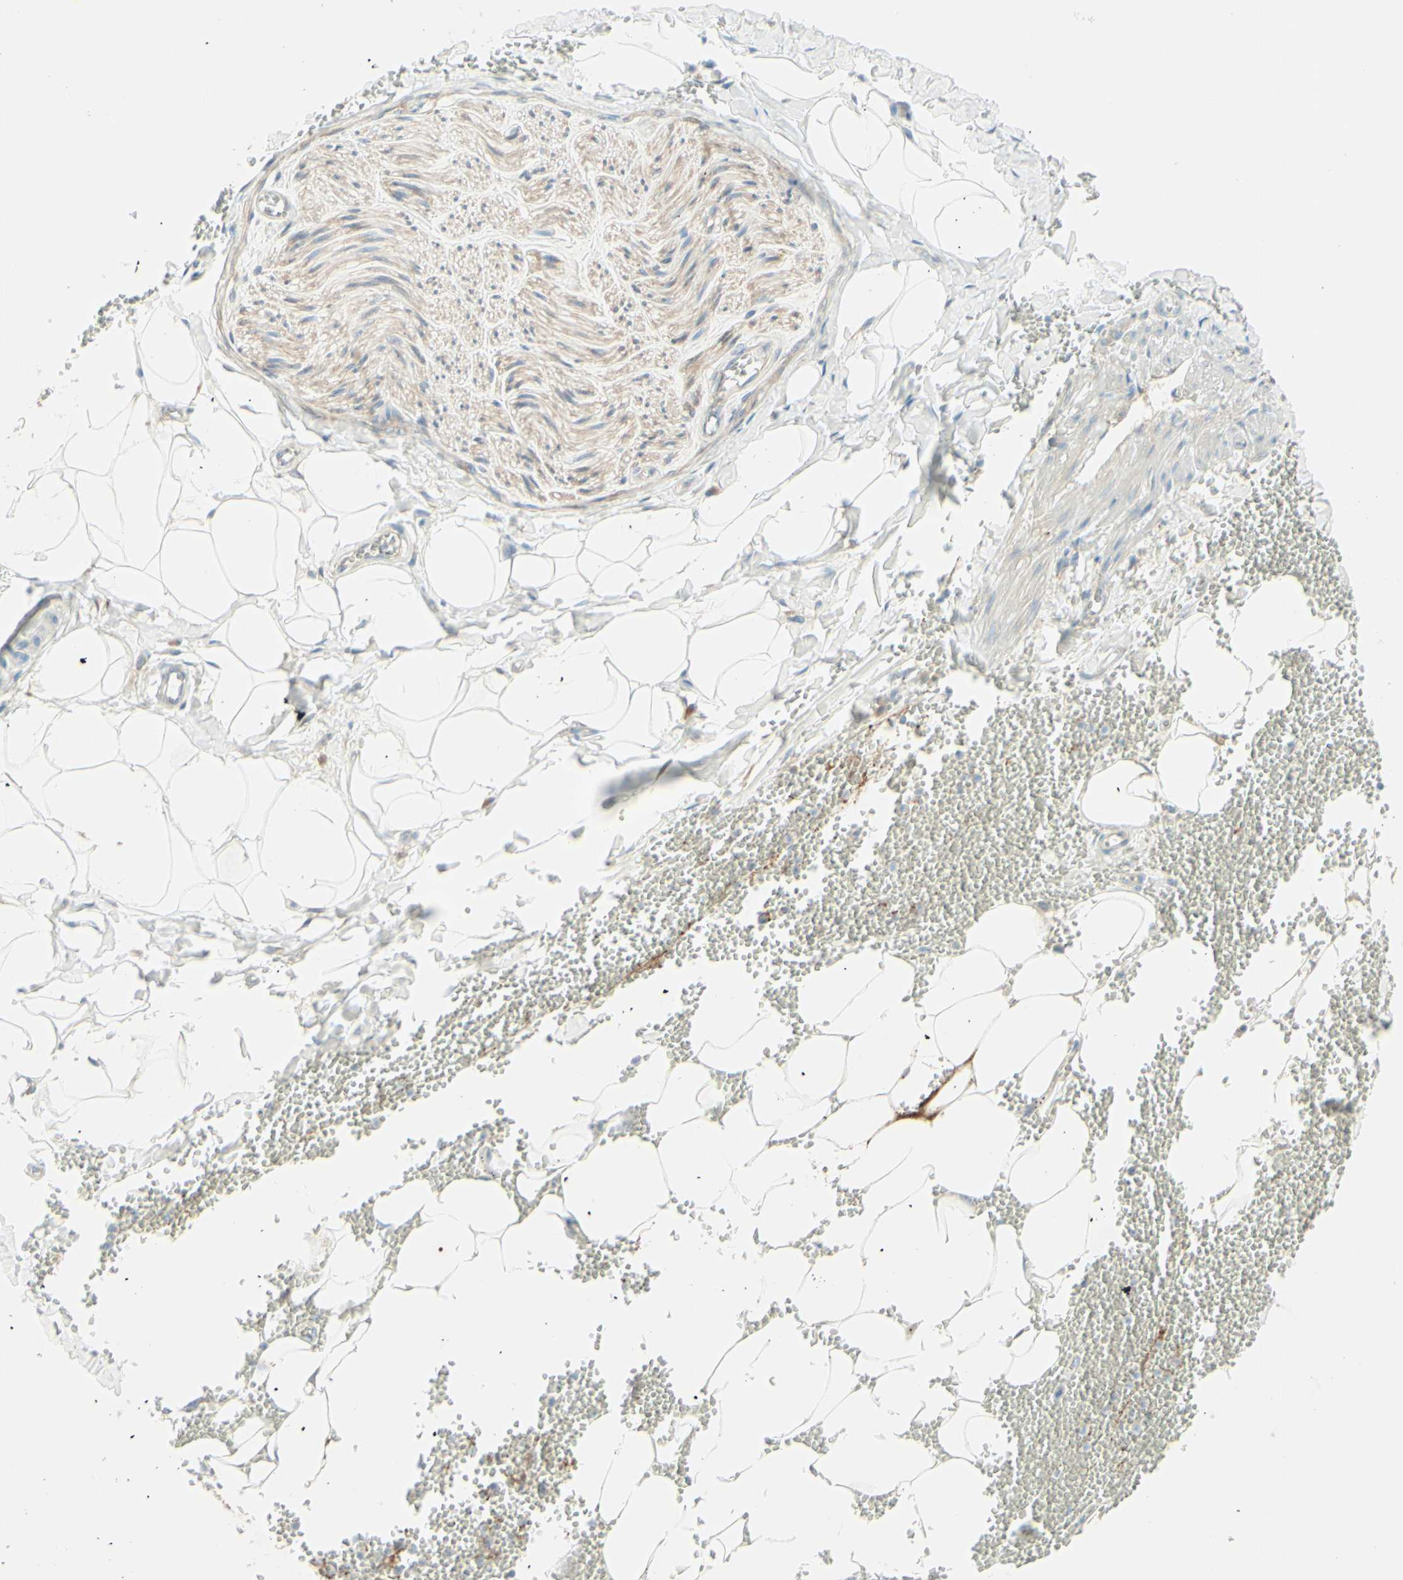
{"staining": {"intensity": "weak", "quantity": "25%-75%", "location": "cytoplasmic/membranous"}, "tissue": "adipose tissue", "cell_type": "Adipocytes", "image_type": "normal", "snomed": [{"axis": "morphology", "description": "Normal tissue, NOS"}, {"axis": "topography", "description": "Adipose tissue"}, {"axis": "topography", "description": "Peripheral nerve tissue"}], "caption": "The immunohistochemical stain labels weak cytoplasmic/membranous positivity in adipocytes of unremarkable adipose tissue.", "gene": "MTM1", "patient": {"sex": "male", "age": 52}}